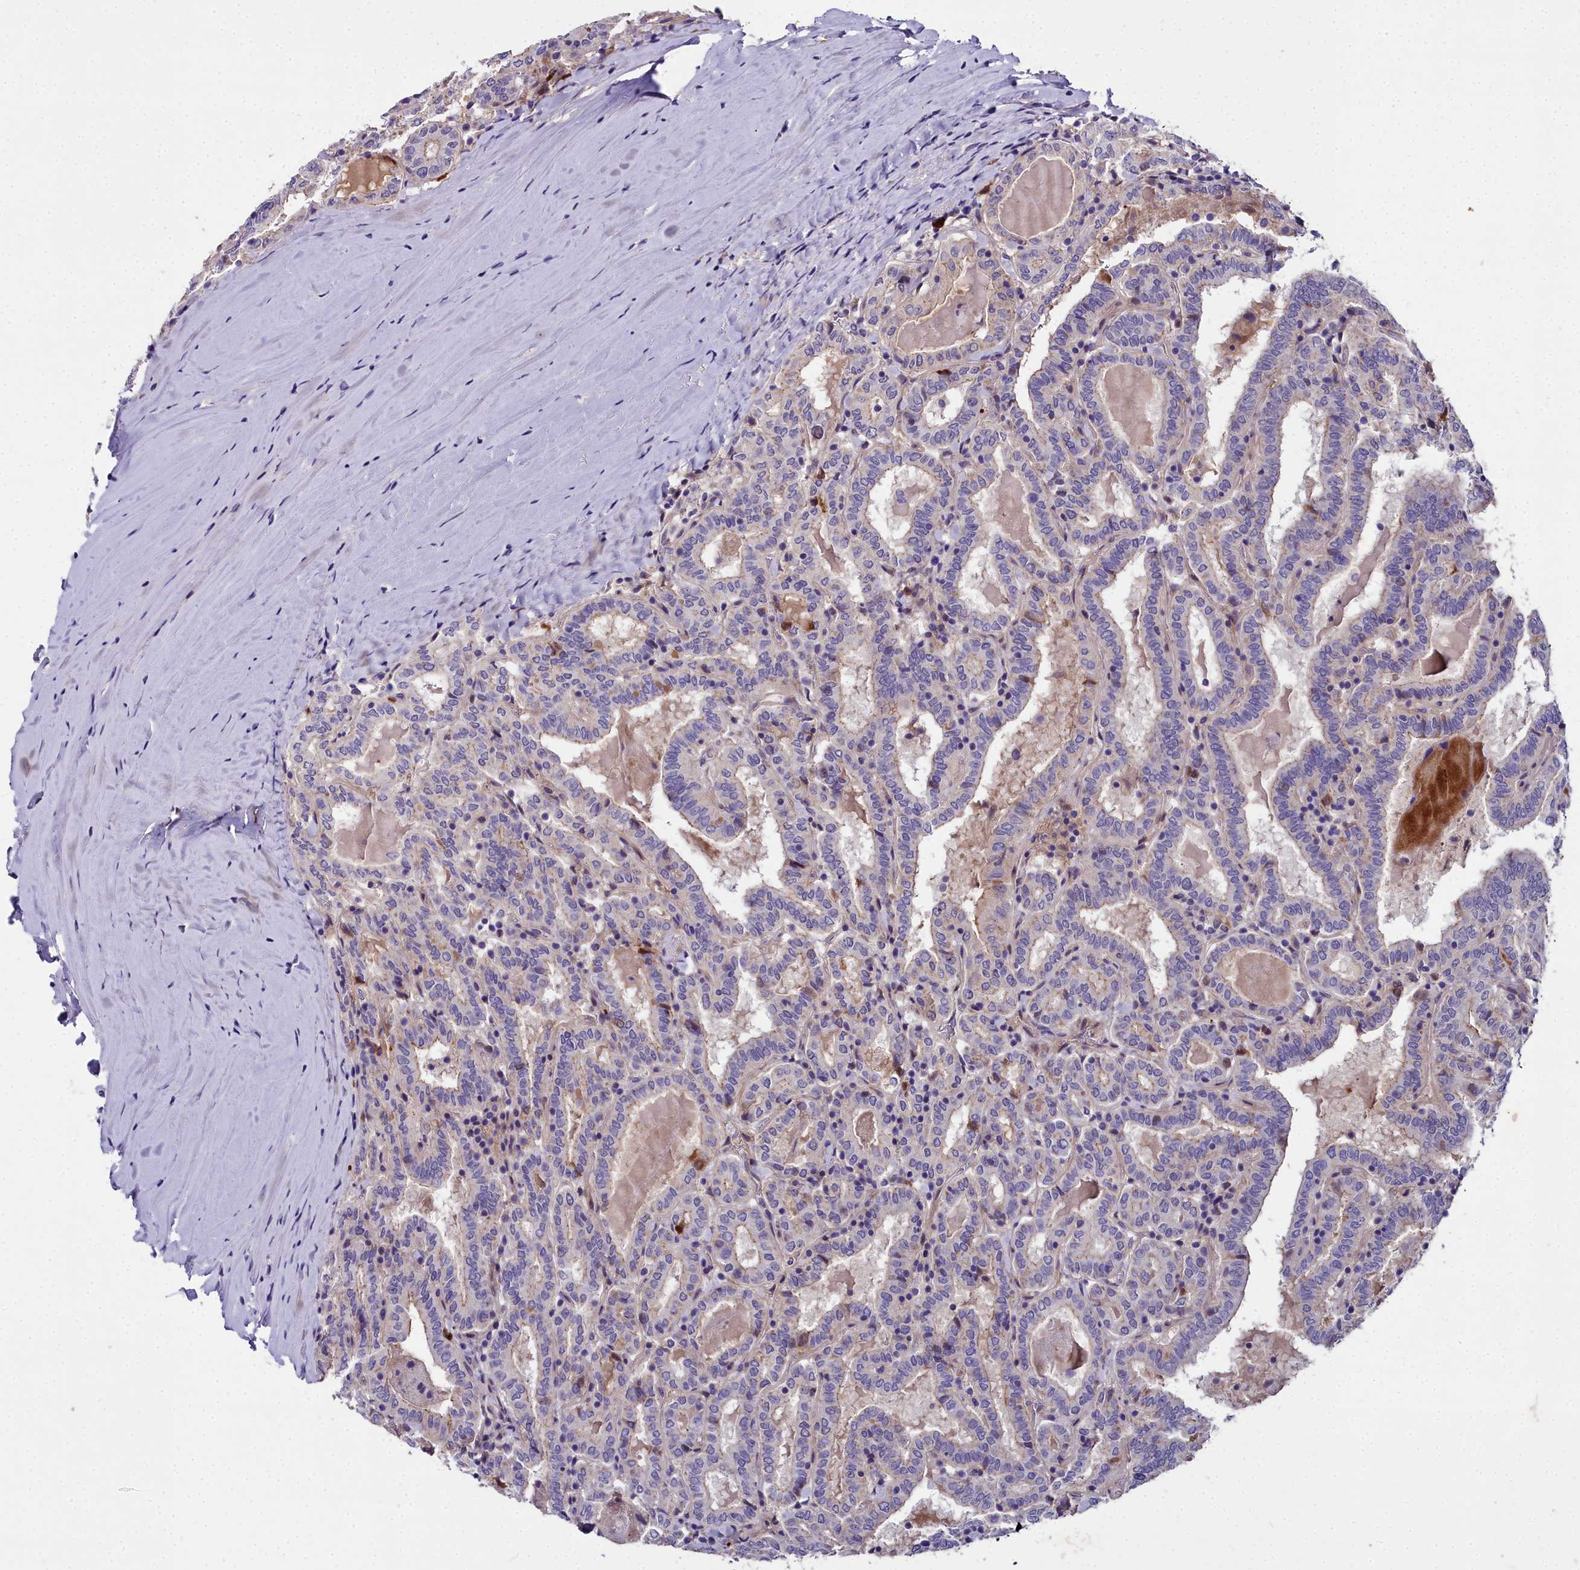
{"staining": {"intensity": "weak", "quantity": "25%-75%", "location": "cytoplasmic/membranous"}, "tissue": "thyroid cancer", "cell_type": "Tumor cells", "image_type": "cancer", "snomed": [{"axis": "morphology", "description": "Papillary adenocarcinoma, NOS"}, {"axis": "topography", "description": "Thyroid gland"}], "caption": "This is an image of IHC staining of papillary adenocarcinoma (thyroid), which shows weak staining in the cytoplasmic/membranous of tumor cells.", "gene": "NT5M", "patient": {"sex": "female", "age": 72}}